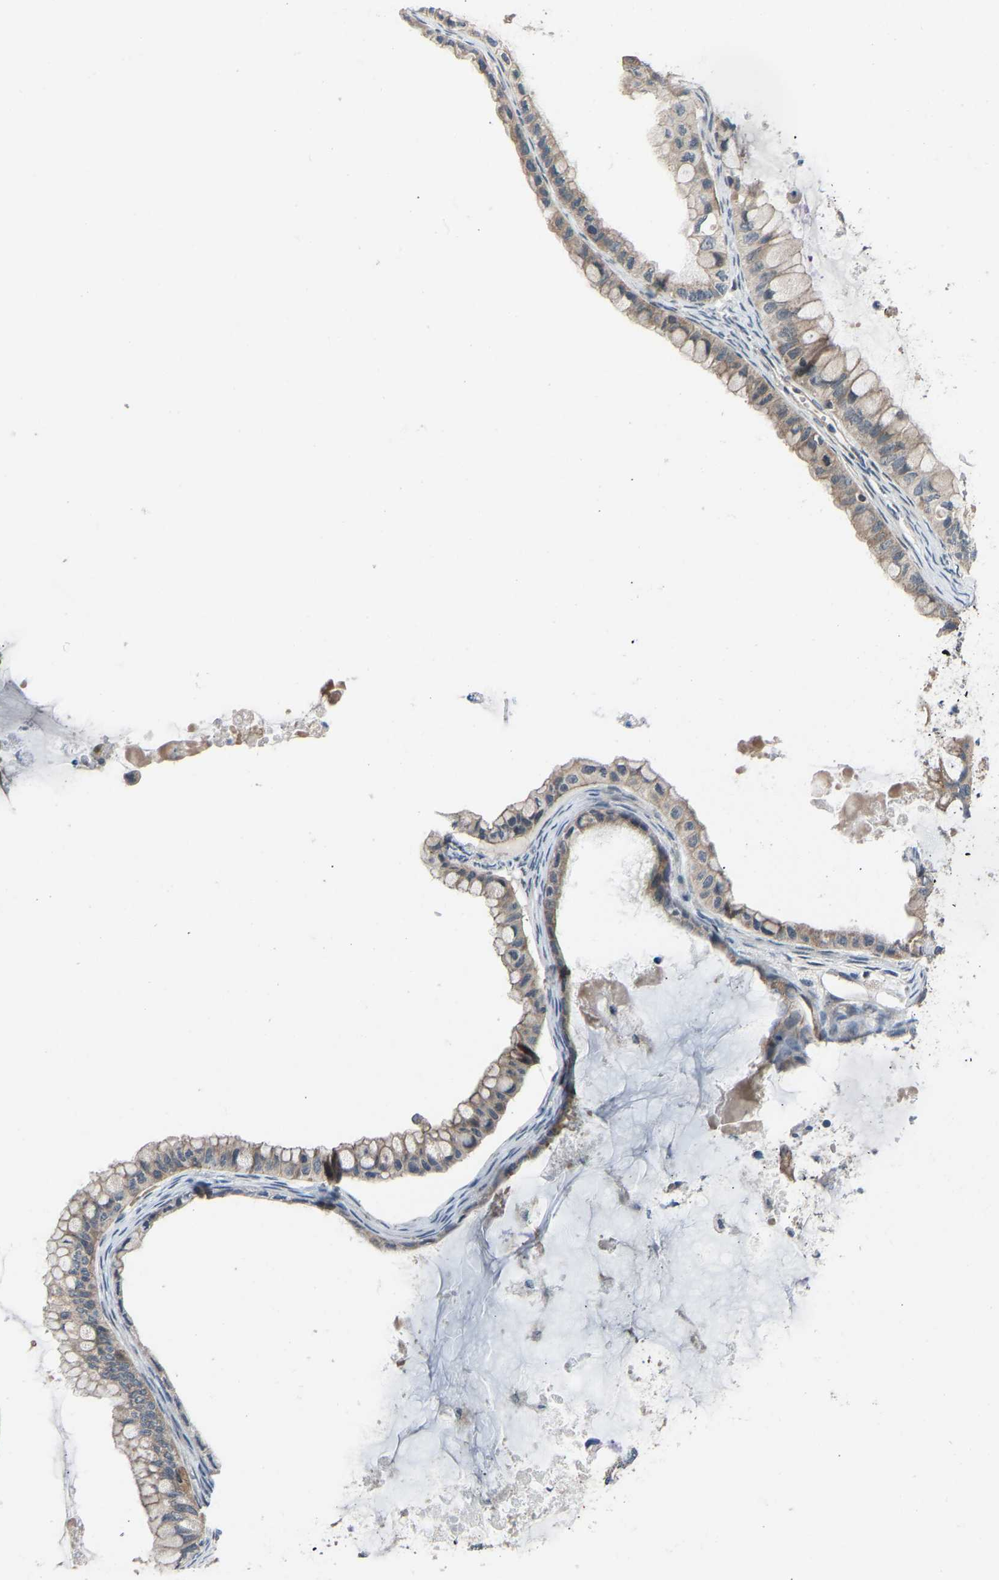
{"staining": {"intensity": "moderate", "quantity": ">75%", "location": "cytoplasmic/membranous"}, "tissue": "ovarian cancer", "cell_type": "Tumor cells", "image_type": "cancer", "snomed": [{"axis": "morphology", "description": "Cystadenocarcinoma, mucinous, NOS"}, {"axis": "topography", "description": "Ovary"}], "caption": "Immunohistochemical staining of ovarian cancer (mucinous cystadenocarcinoma) shows medium levels of moderate cytoplasmic/membranous expression in approximately >75% of tumor cells.", "gene": "CDK2AP1", "patient": {"sex": "female", "age": 80}}